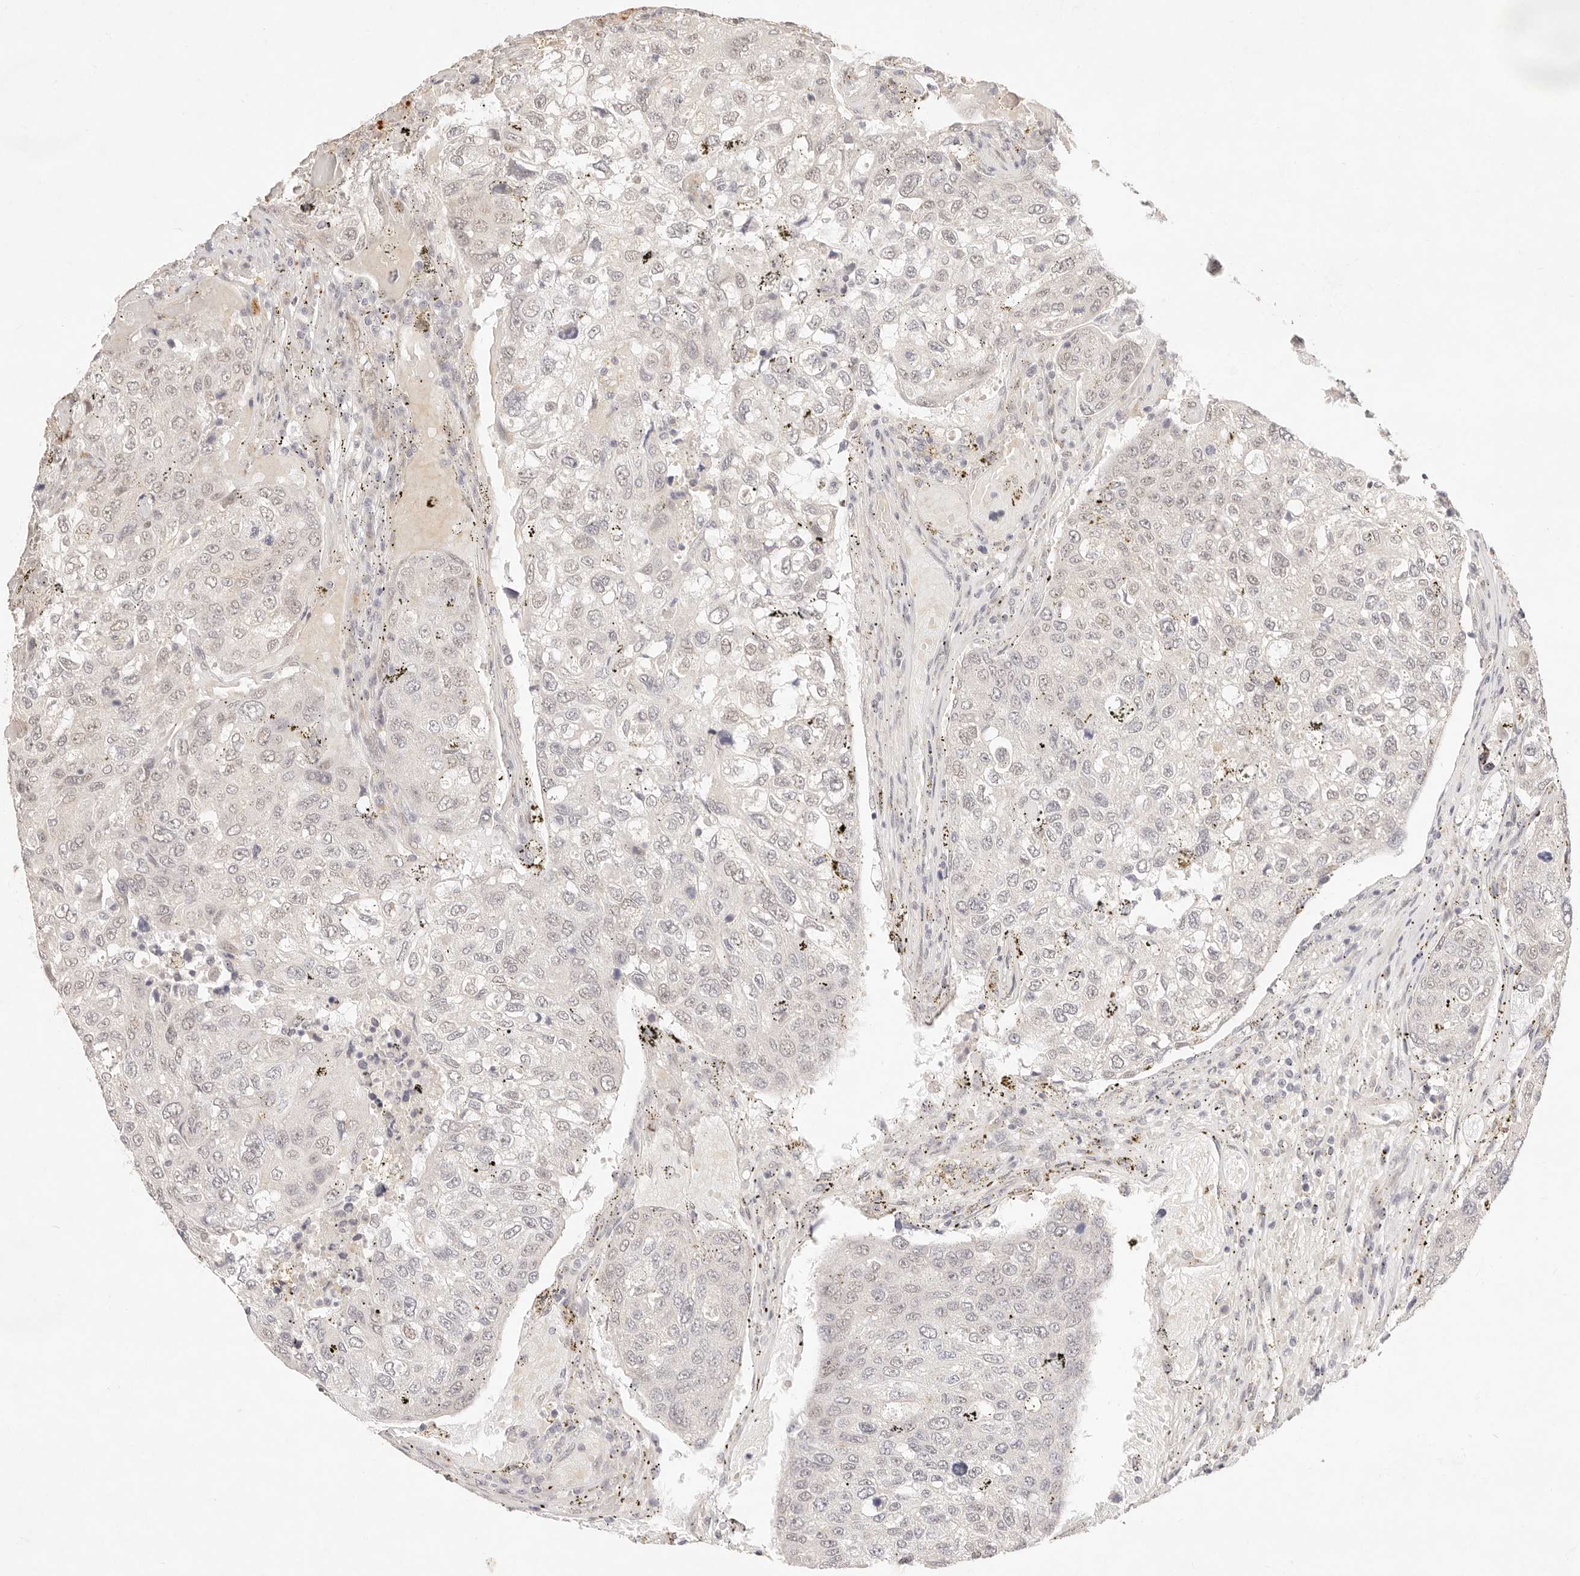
{"staining": {"intensity": "negative", "quantity": "none", "location": "none"}, "tissue": "urothelial cancer", "cell_type": "Tumor cells", "image_type": "cancer", "snomed": [{"axis": "morphology", "description": "Urothelial carcinoma, High grade"}, {"axis": "topography", "description": "Lymph node"}, {"axis": "topography", "description": "Urinary bladder"}], "caption": "DAB (3,3'-diaminobenzidine) immunohistochemical staining of human urothelial carcinoma (high-grade) shows no significant positivity in tumor cells.", "gene": "GPR156", "patient": {"sex": "male", "age": 51}}